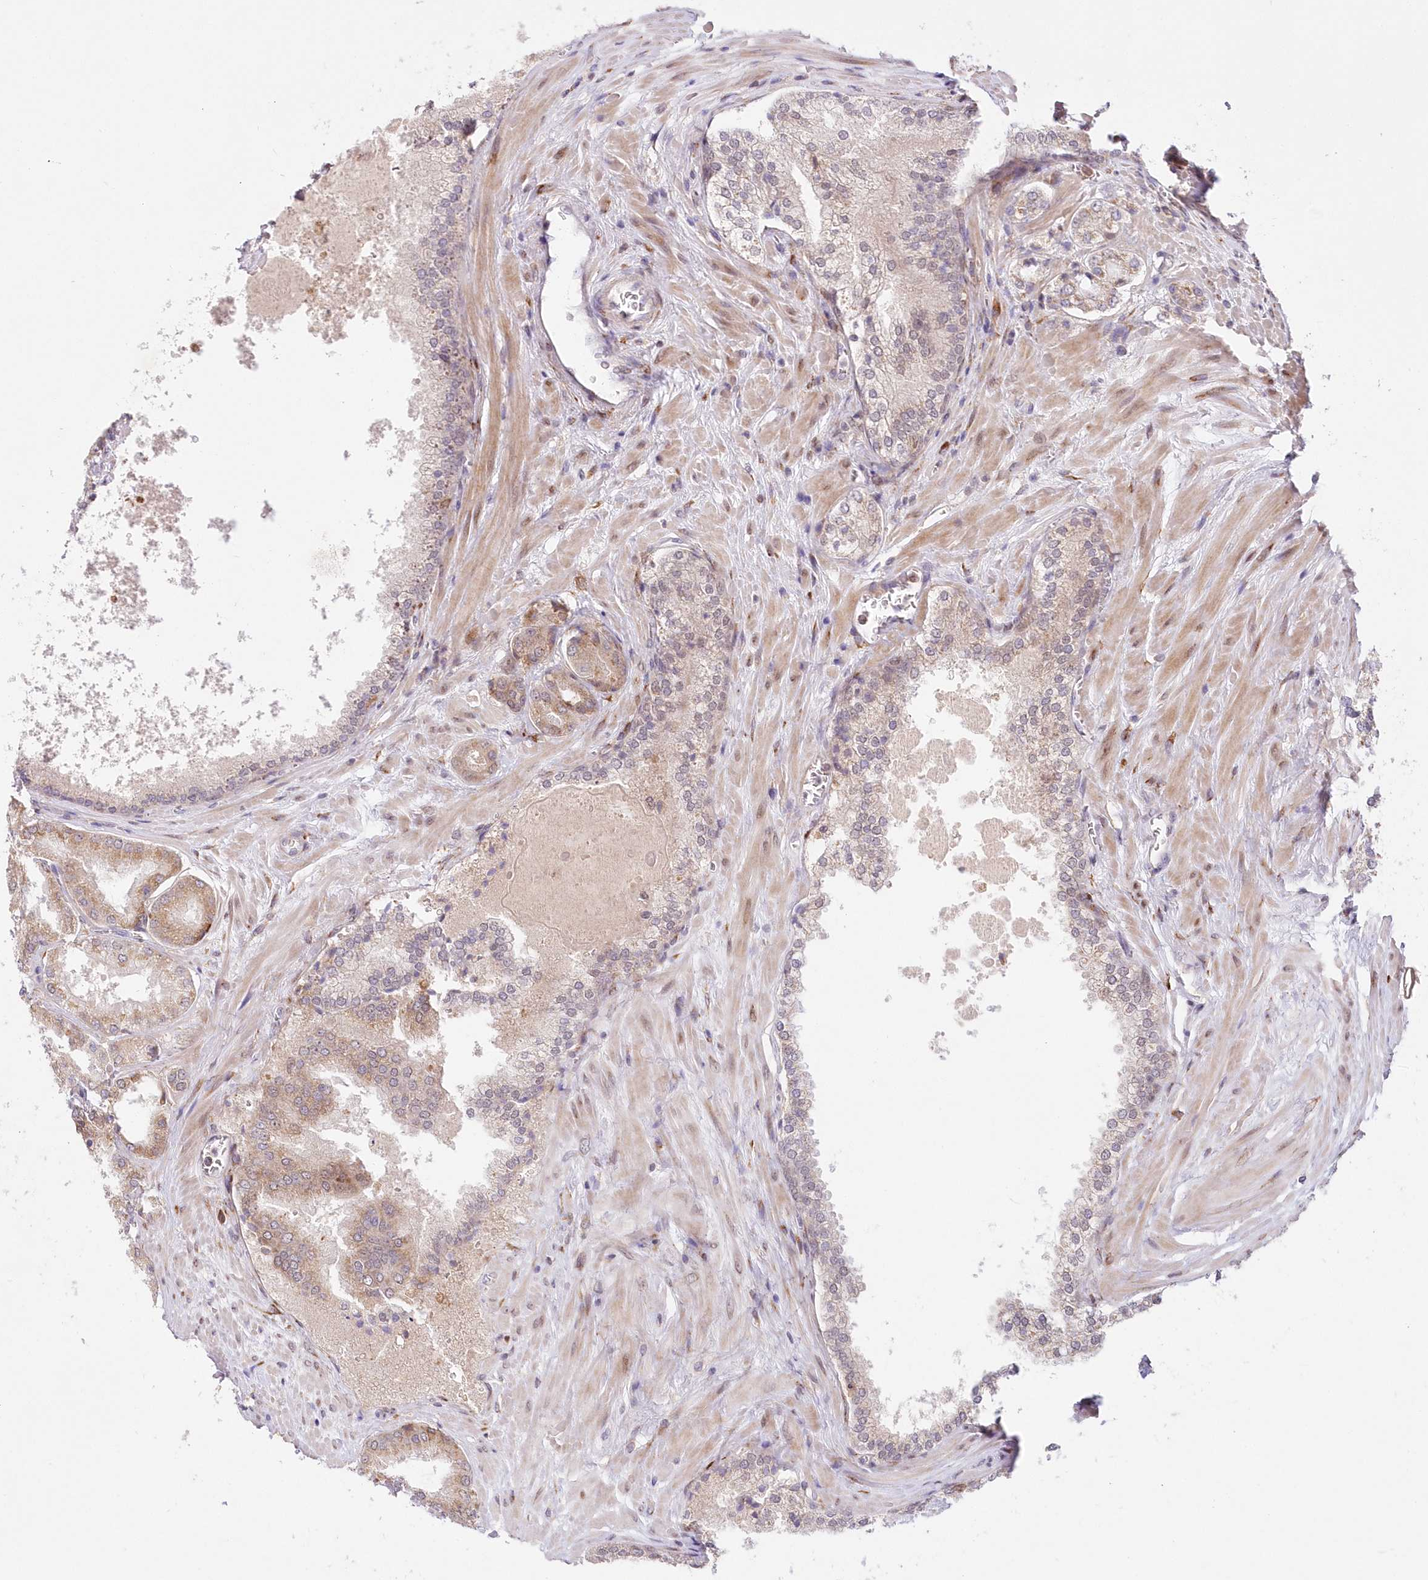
{"staining": {"intensity": "weak", "quantity": "<25%", "location": "cytoplasmic/membranous"}, "tissue": "prostate cancer", "cell_type": "Tumor cells", "image_type": "cancer", "snomed": [{"axis": "morphology", "description": "Adenocarcinoma, Low grade"}, {"axis": "topography", "description": "Prostate"}], "caption": "The histopathology image exhibits no significant positivity in tumor cells of prostate low-grade adenocarcinoma.", "gene": "LDB1", "patient": {"sex": "male", "age": 74}}